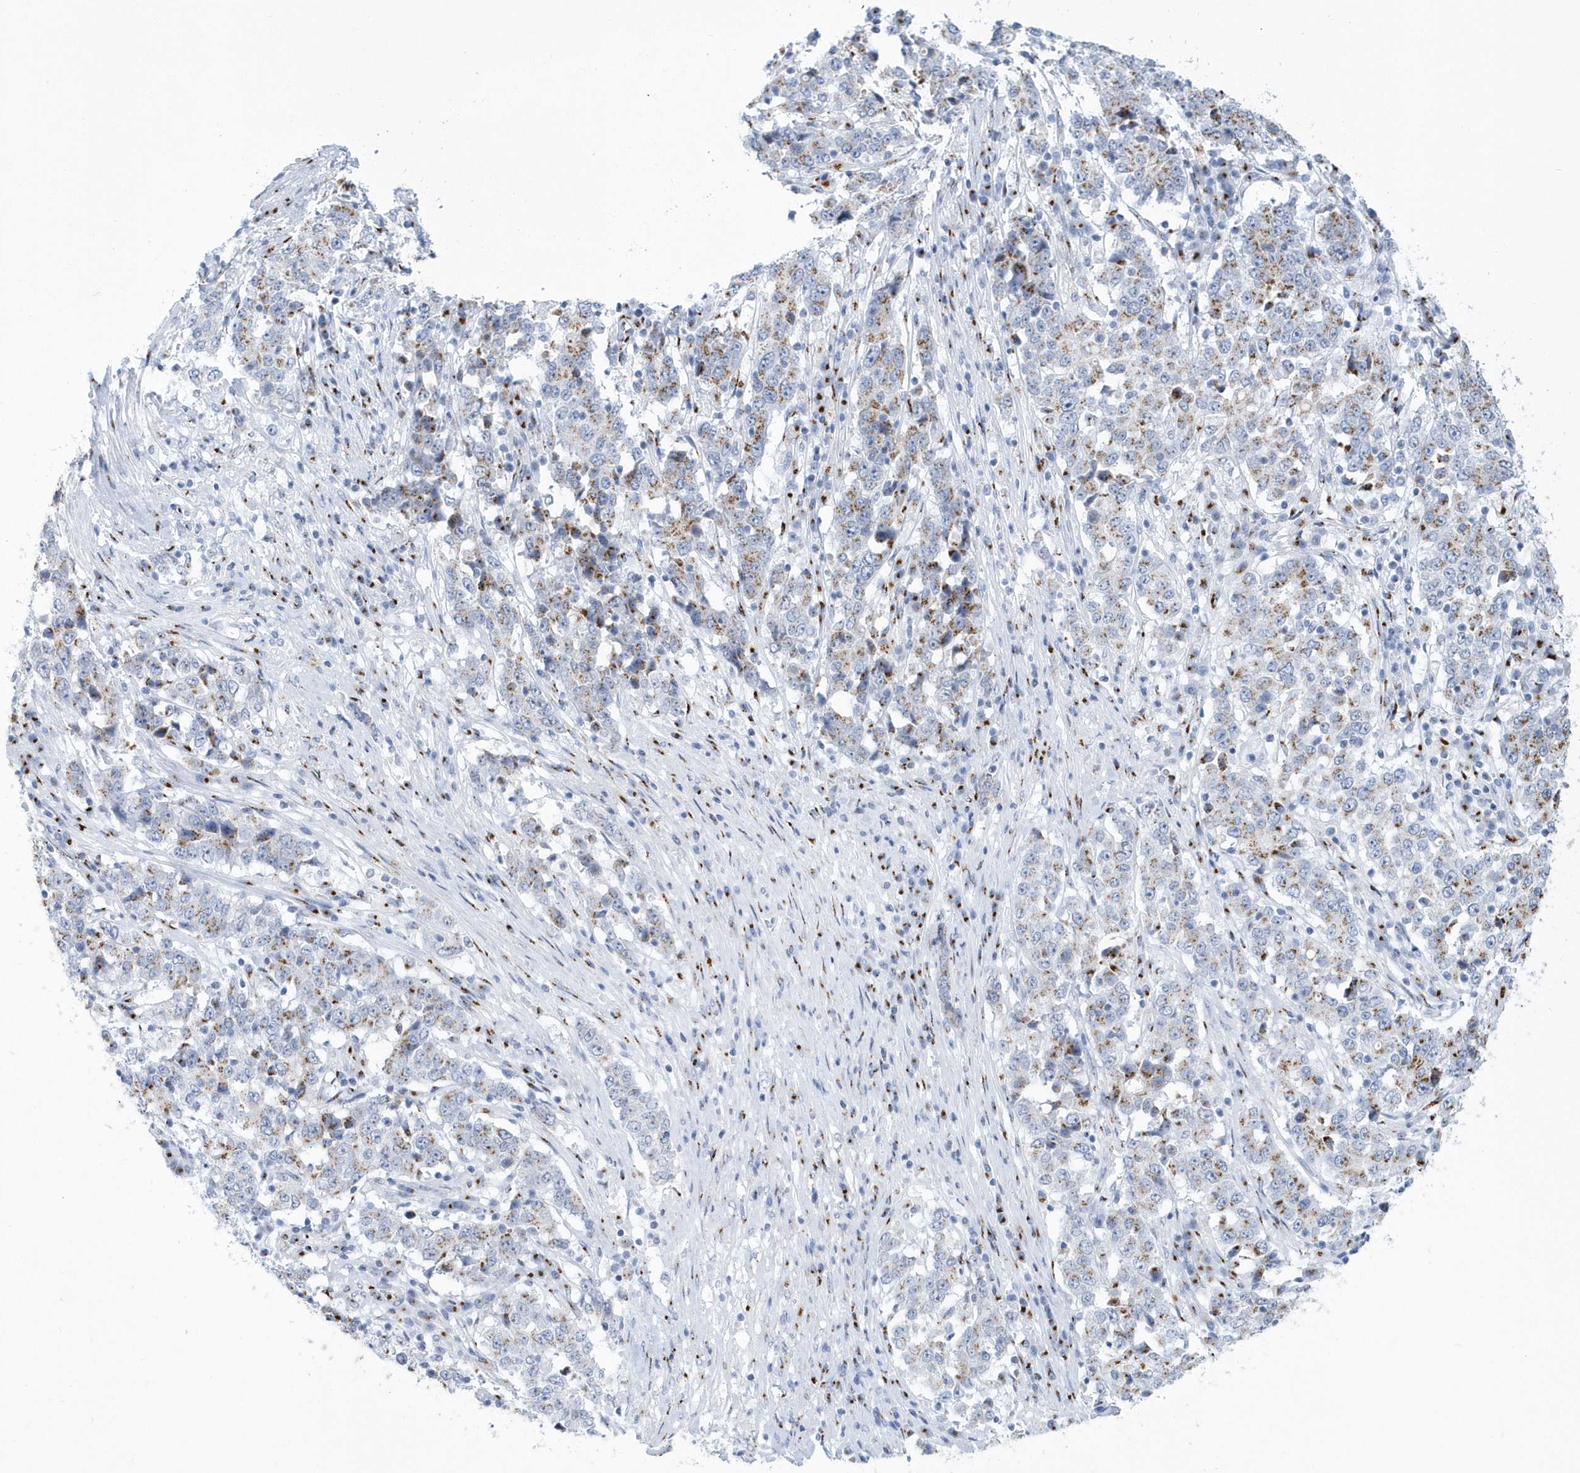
{"staining": {"intensity": "weak", "quantity": ">75%", "location": "cytoplasmic/membranous"}, "tissue": "stomach cancer", "cell_type": "Tumor cells", "image_type": "cancer", "snomed": [{"axis": "morphology", "description": "Adenocarcinoma, NOS"}, {"axis": "topography", "description": "Stomach"}], "caption": "A histopathology image of stomach cancer stained for a protein displays weak cytoplasmic/membranous brown staining in tumor cells.", "gene": "SLX9", "patient": {"sex": "male", "age": 59}}